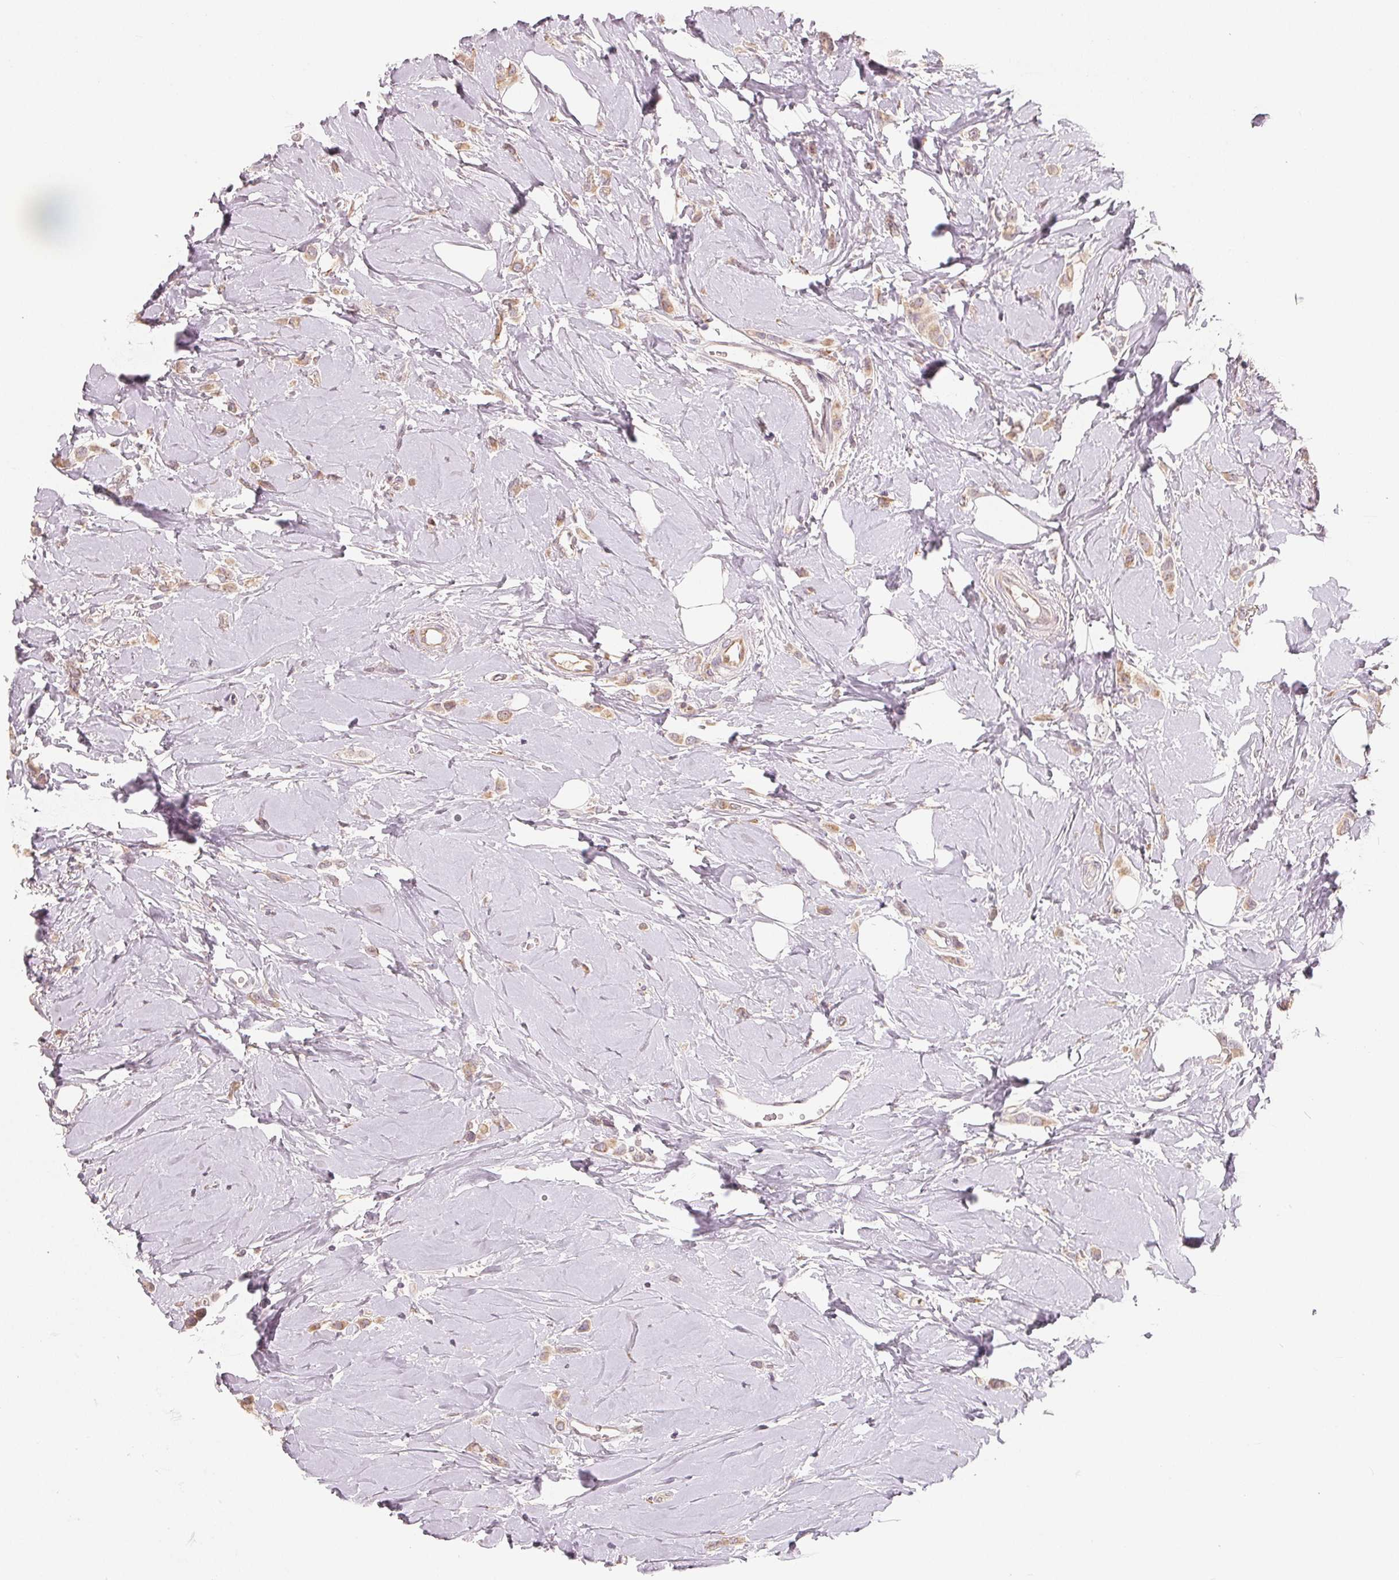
{"staining": {"intensity": "moderate", "quantity": "25%-75%", "location": "cytoplasmic/membranous"}, "tissue": "breast cancer", "cell_type": "Tumor cells", "image_type": "cancer", "snomed": [{"axis": "morphology", "description": "Lobular carcinoma"}, {"axis": "topography", "description": "Breast"}], "caption": "Immunohistochemistry (DAB) staining of breast cancer (lobular carcinoma) shows moderate cytoplasmic/membranous protein positivity in about 25%-75% of tumor cells.", "gene": "TMSB15B", "patient": {"sex": "female", "age": 66}}